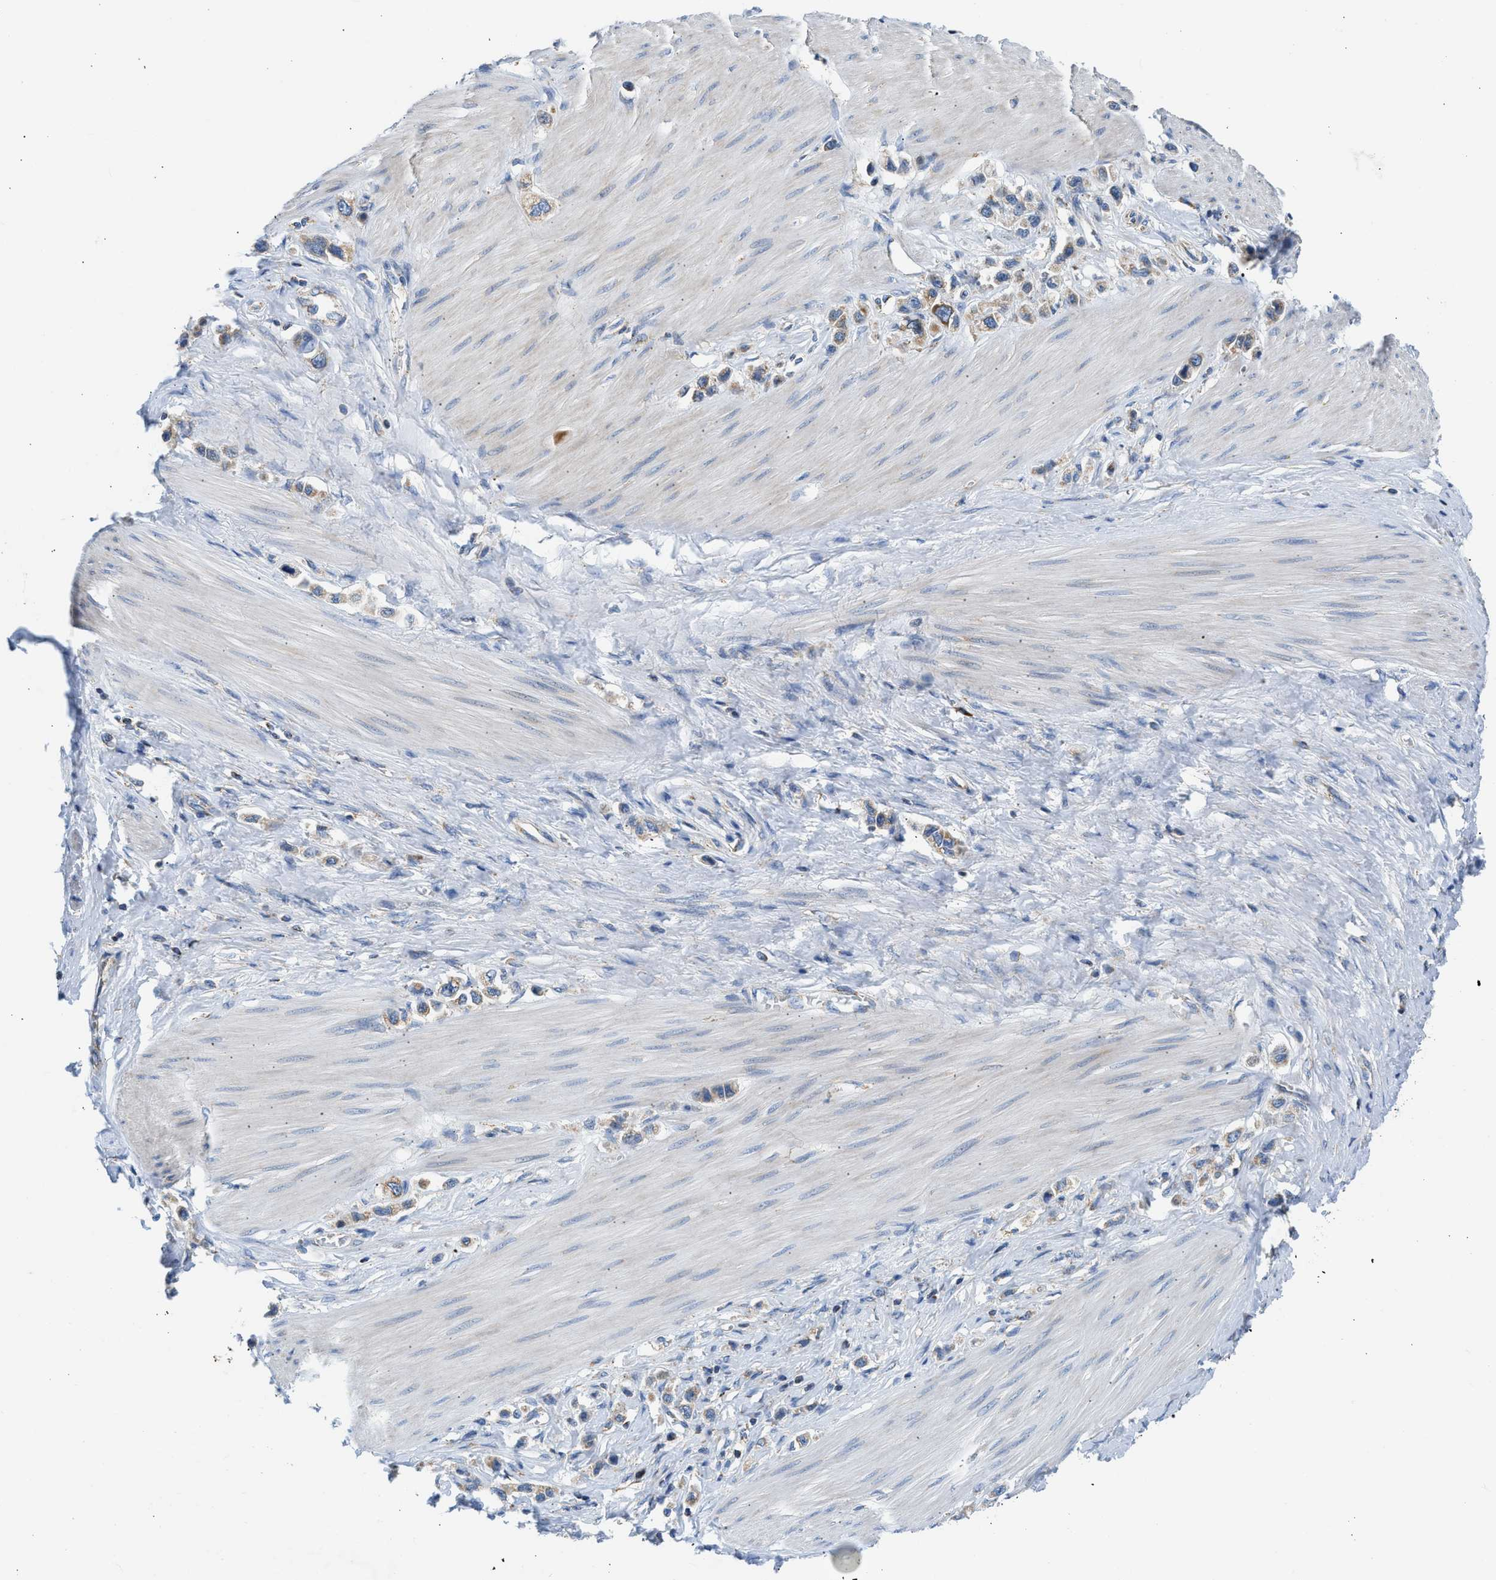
{"staining": {"intensity": "moderate", "quantity": "<25%", "location": "cytoplasmic/membranous"}, "tissue": "stomach cancer", "cell_type": "Tumor cells", "image_type": "cancer", "snomed": [{"axis": "morphology", "description": "Adenocarcinoma, NOS"}, {"axis": "topography", "description": "Stomach"}], "caption": "This is a photomicrograph of IHC staining of stomach cancer (adenocarcinoma), which shows moderate expression in the cytoplasmic/membranous of tumor cells.", "gene": "CAMKK2", "patient": {"sex": "female", "age": 65}}